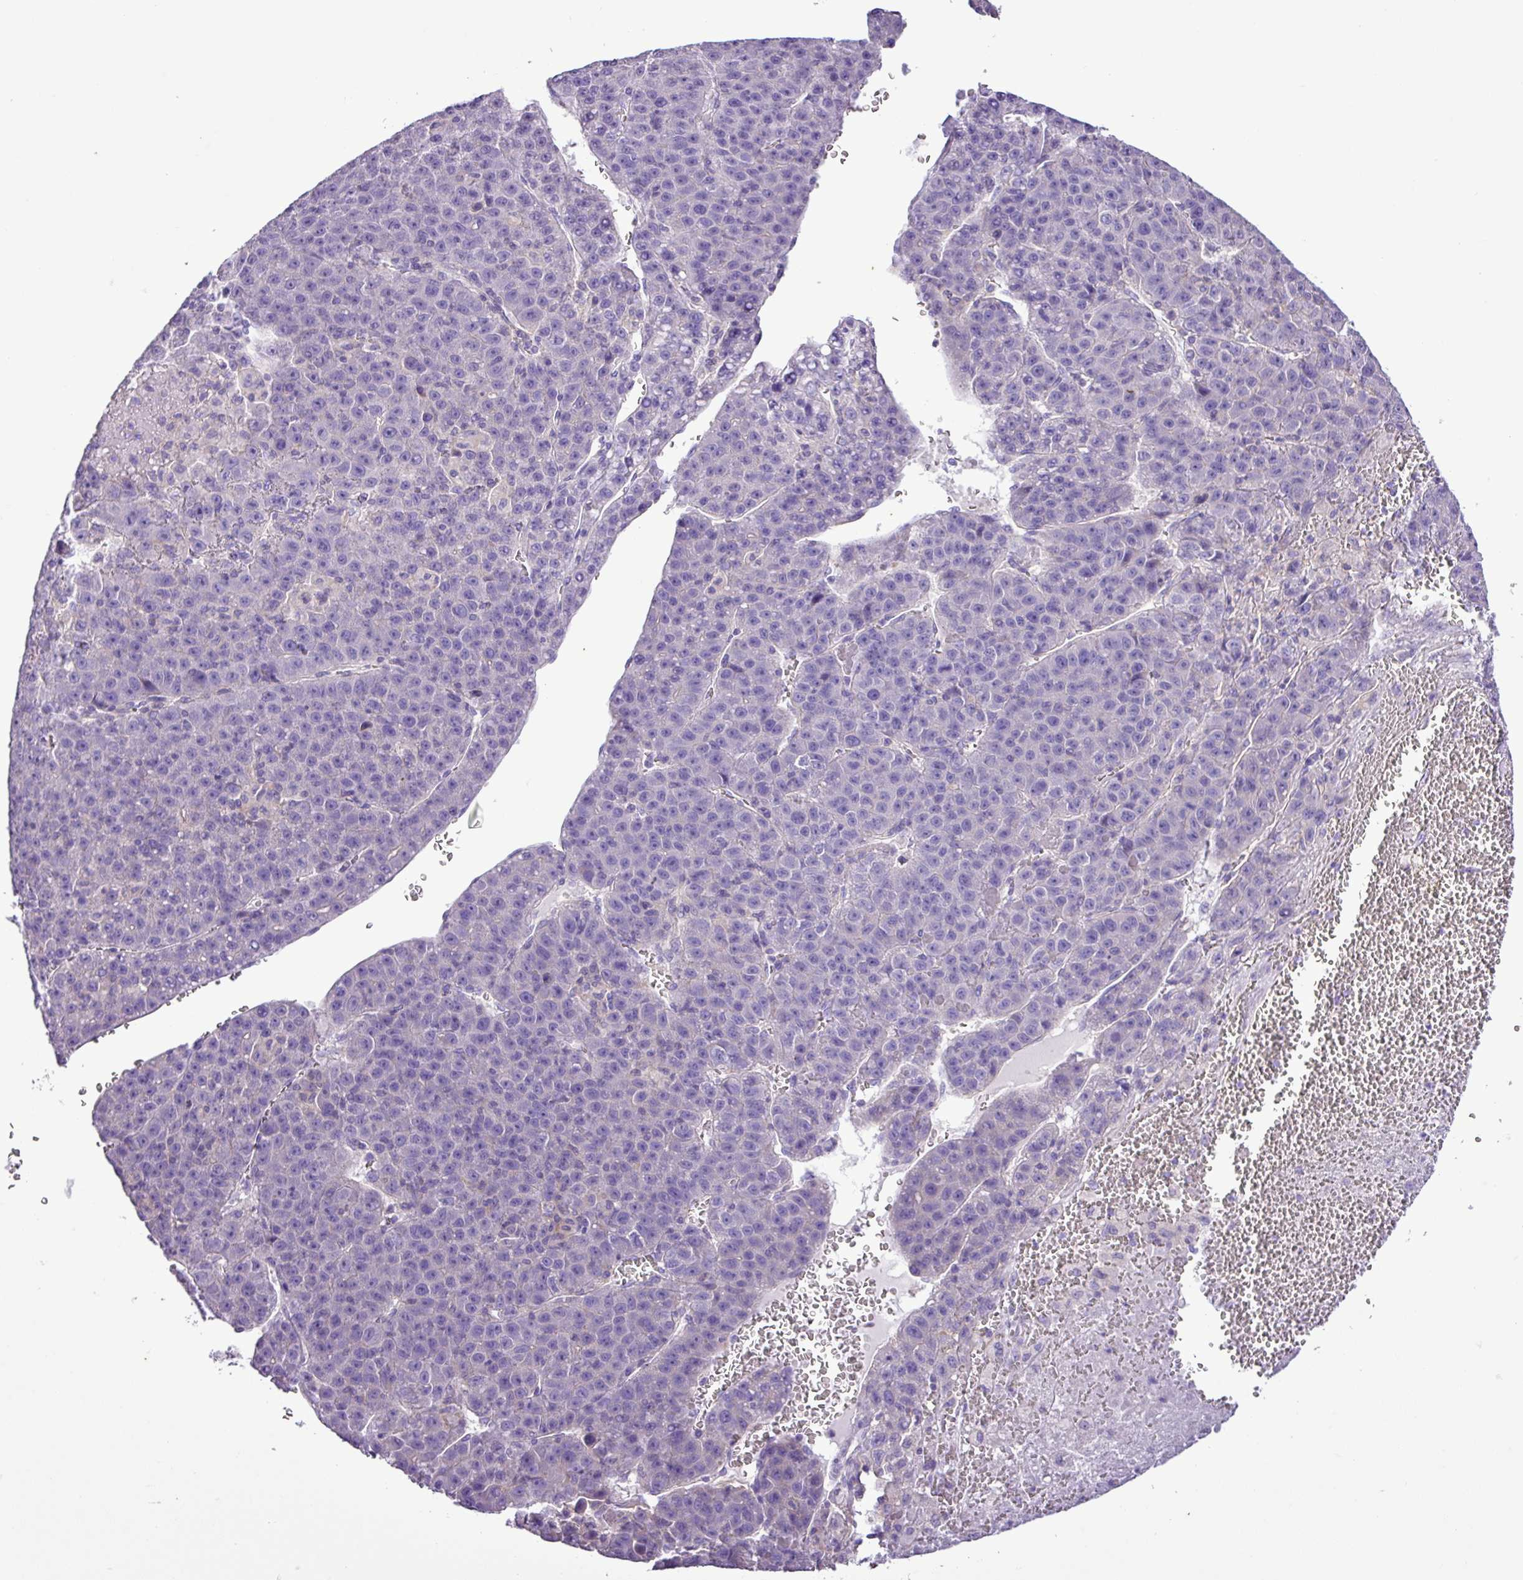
{"staining": {"intensity": "negative", "quantity": "none", "location": "none"}, "tissue": "liver cancer", "cell_type": "Tumor cells", "image_type": "cancer", "snomed": [{"axis": "morphology", "description": "Carcinoma, Hepatocellular, NOS"}, {"axis": "topography", "description": "Liver"}], "caption": "Tumor cells are negative for brown protein staining in hepatocellular carcinoma (liver).", "gene": "ZNF334", "patient": {"sex": "female", "age": 53}}